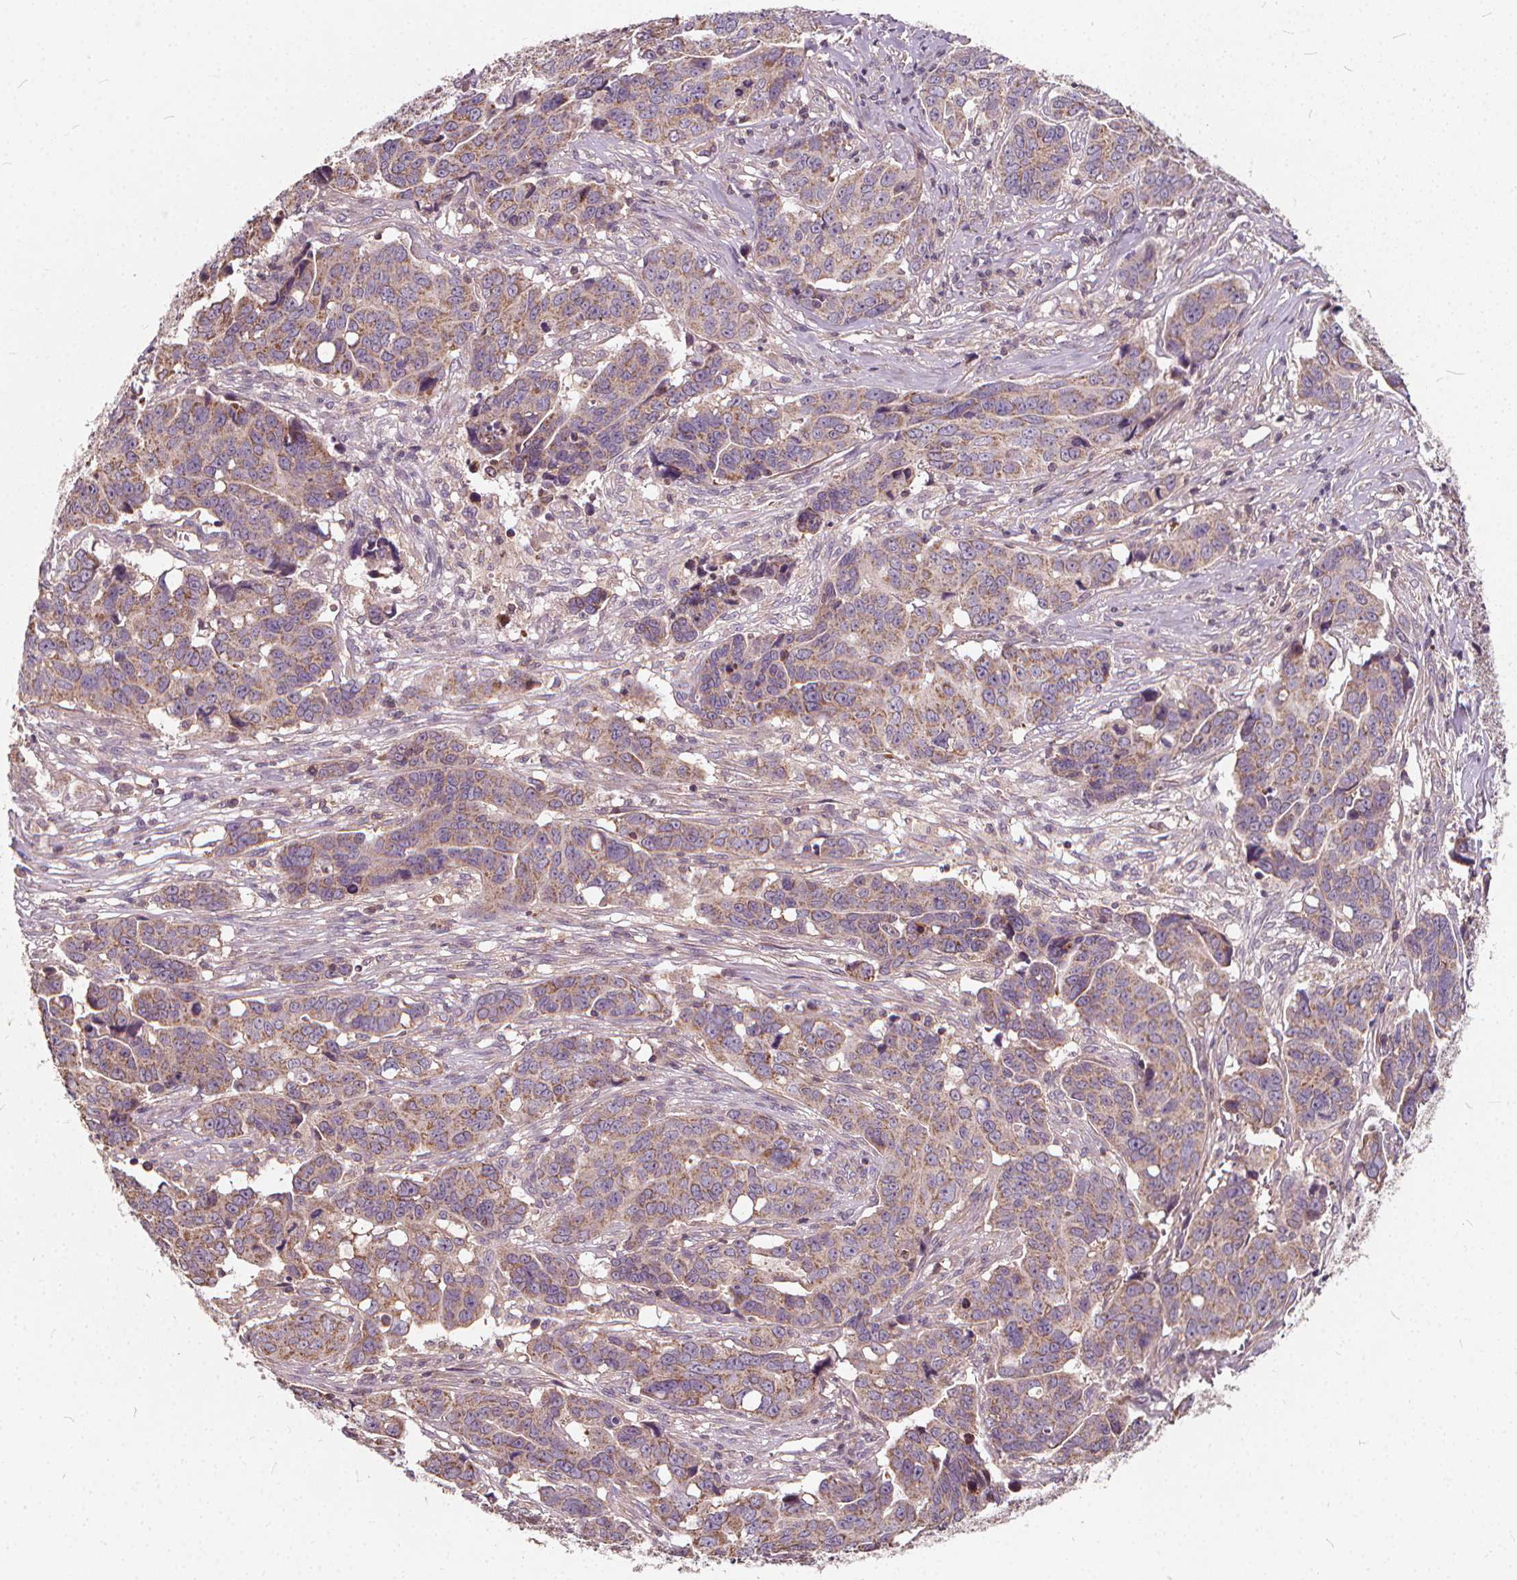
{"staining": {"intensity": "weak", "quantity": ">75%", "location": "cytoplasmic/membranous"}, "tissue": "ovarian cancer", "cell_type": "Tumor cells", "image_type": "cancer", "snomed": [{"axis": "morphology", "description": "Carcinoma, endometroid"}, {"axis": "topography", "description": "Ovary"}], "caption": "A high-resolution image shows immunohistochemistry staining of endometroid carcinoma (ovarian), which displays weak cytoplasmic/membranous staining in approximately >75% of tumor cells.", "gene": "ORAI2", "patient": {"sex": "female", "age": 78}}